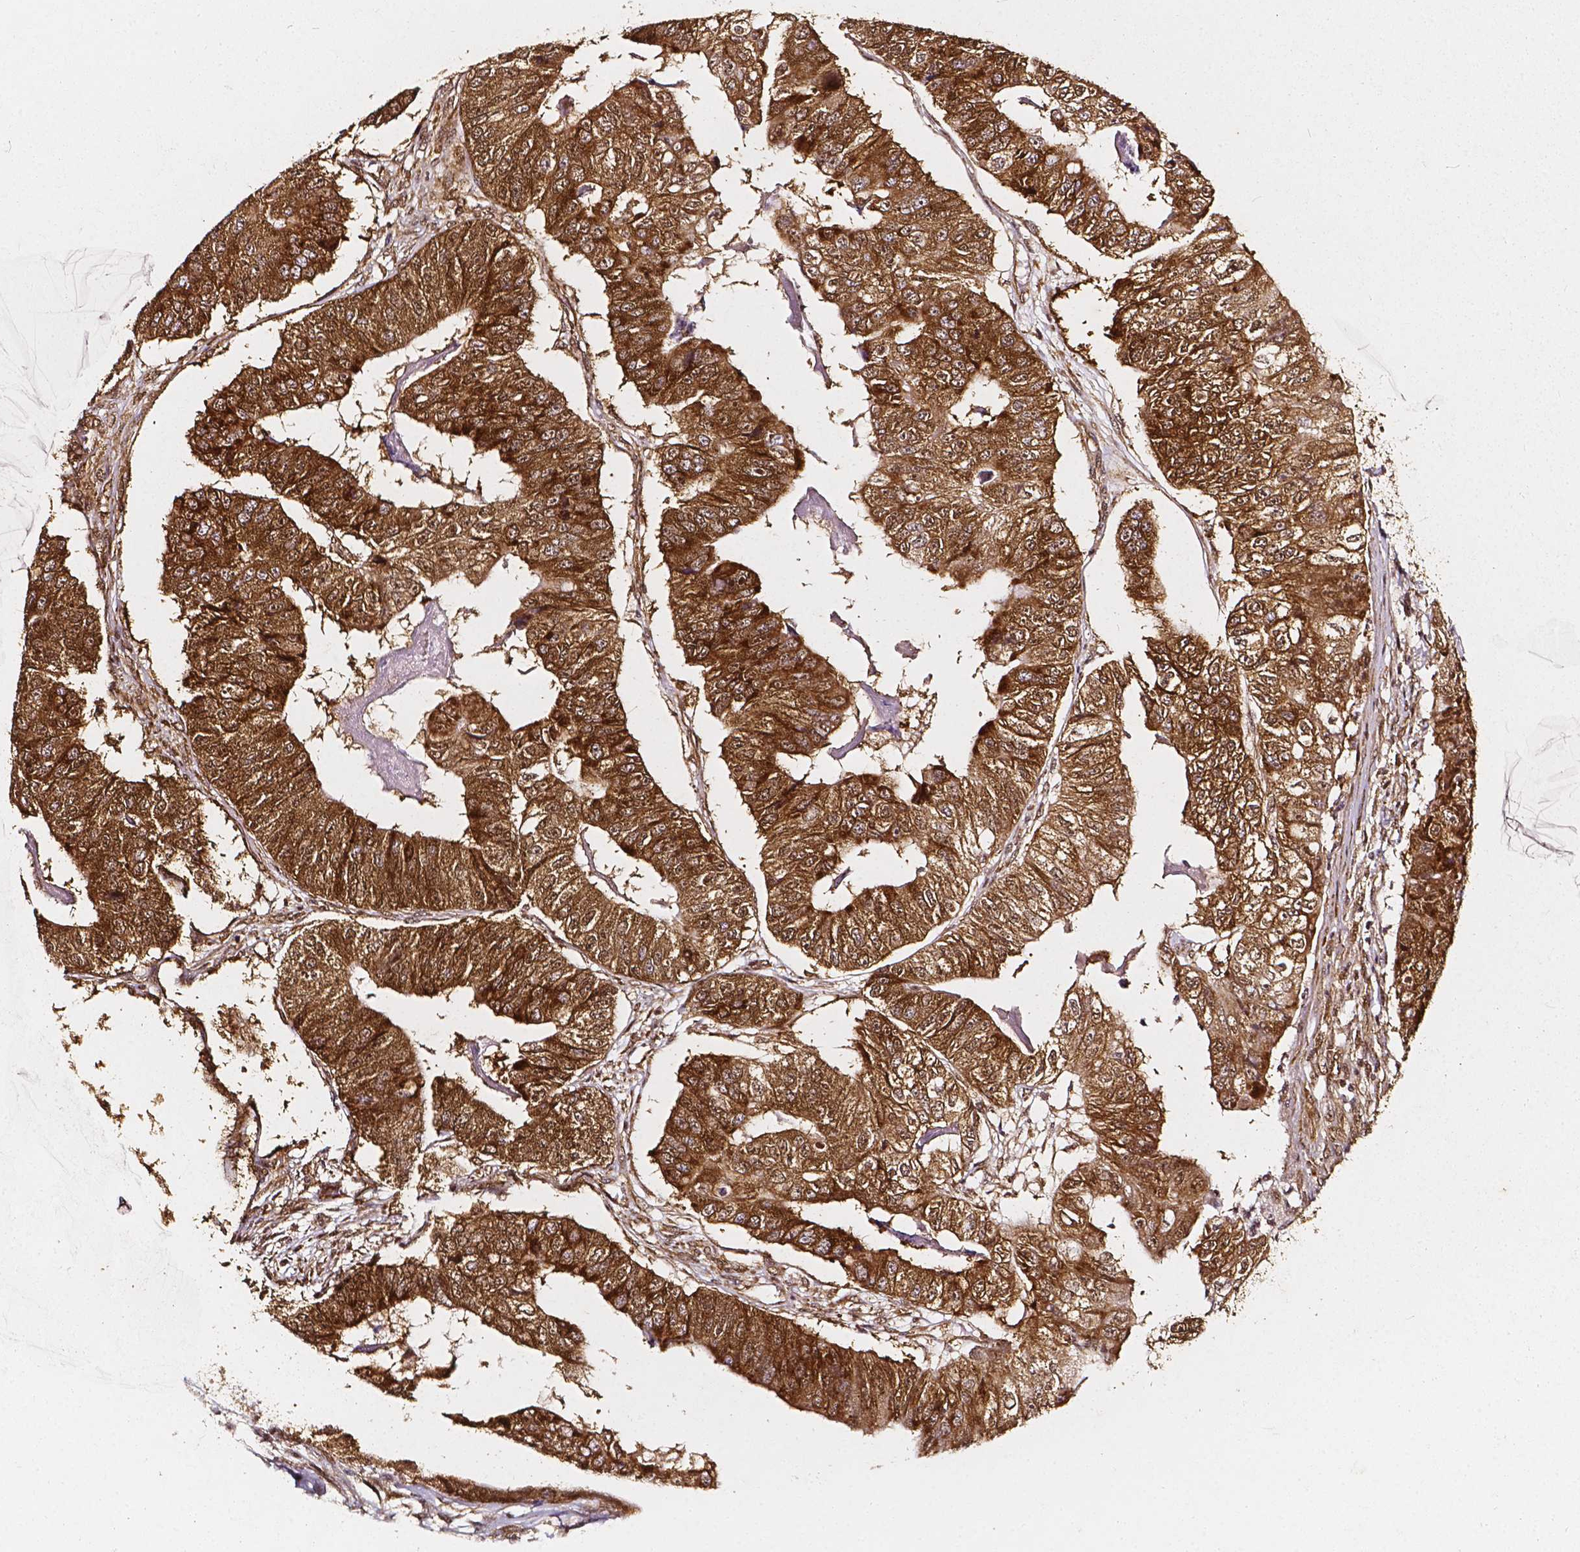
{"staining": {"intensity": "moderate", "quantity": ">75%", "location": "cytoplasmic/membranous,nuclear"}, "tissue": "colorectal cancer", "cell_type": "Tumor cells", "image_type": "cancer", "snomed": [{"axis": "morphology", "description": "Adenocarcinoma, NOS"}, {"axis": "topography", "description": "Colon"}], "caption": "Moderate cytoplasmic/membranous and nuclear expression for a protein is present in about >75% of tumor cells of colorectal adenocarcinoma using IHC.", "gene": "SMN1", "patient": {"sex": "female", "age": 67}}